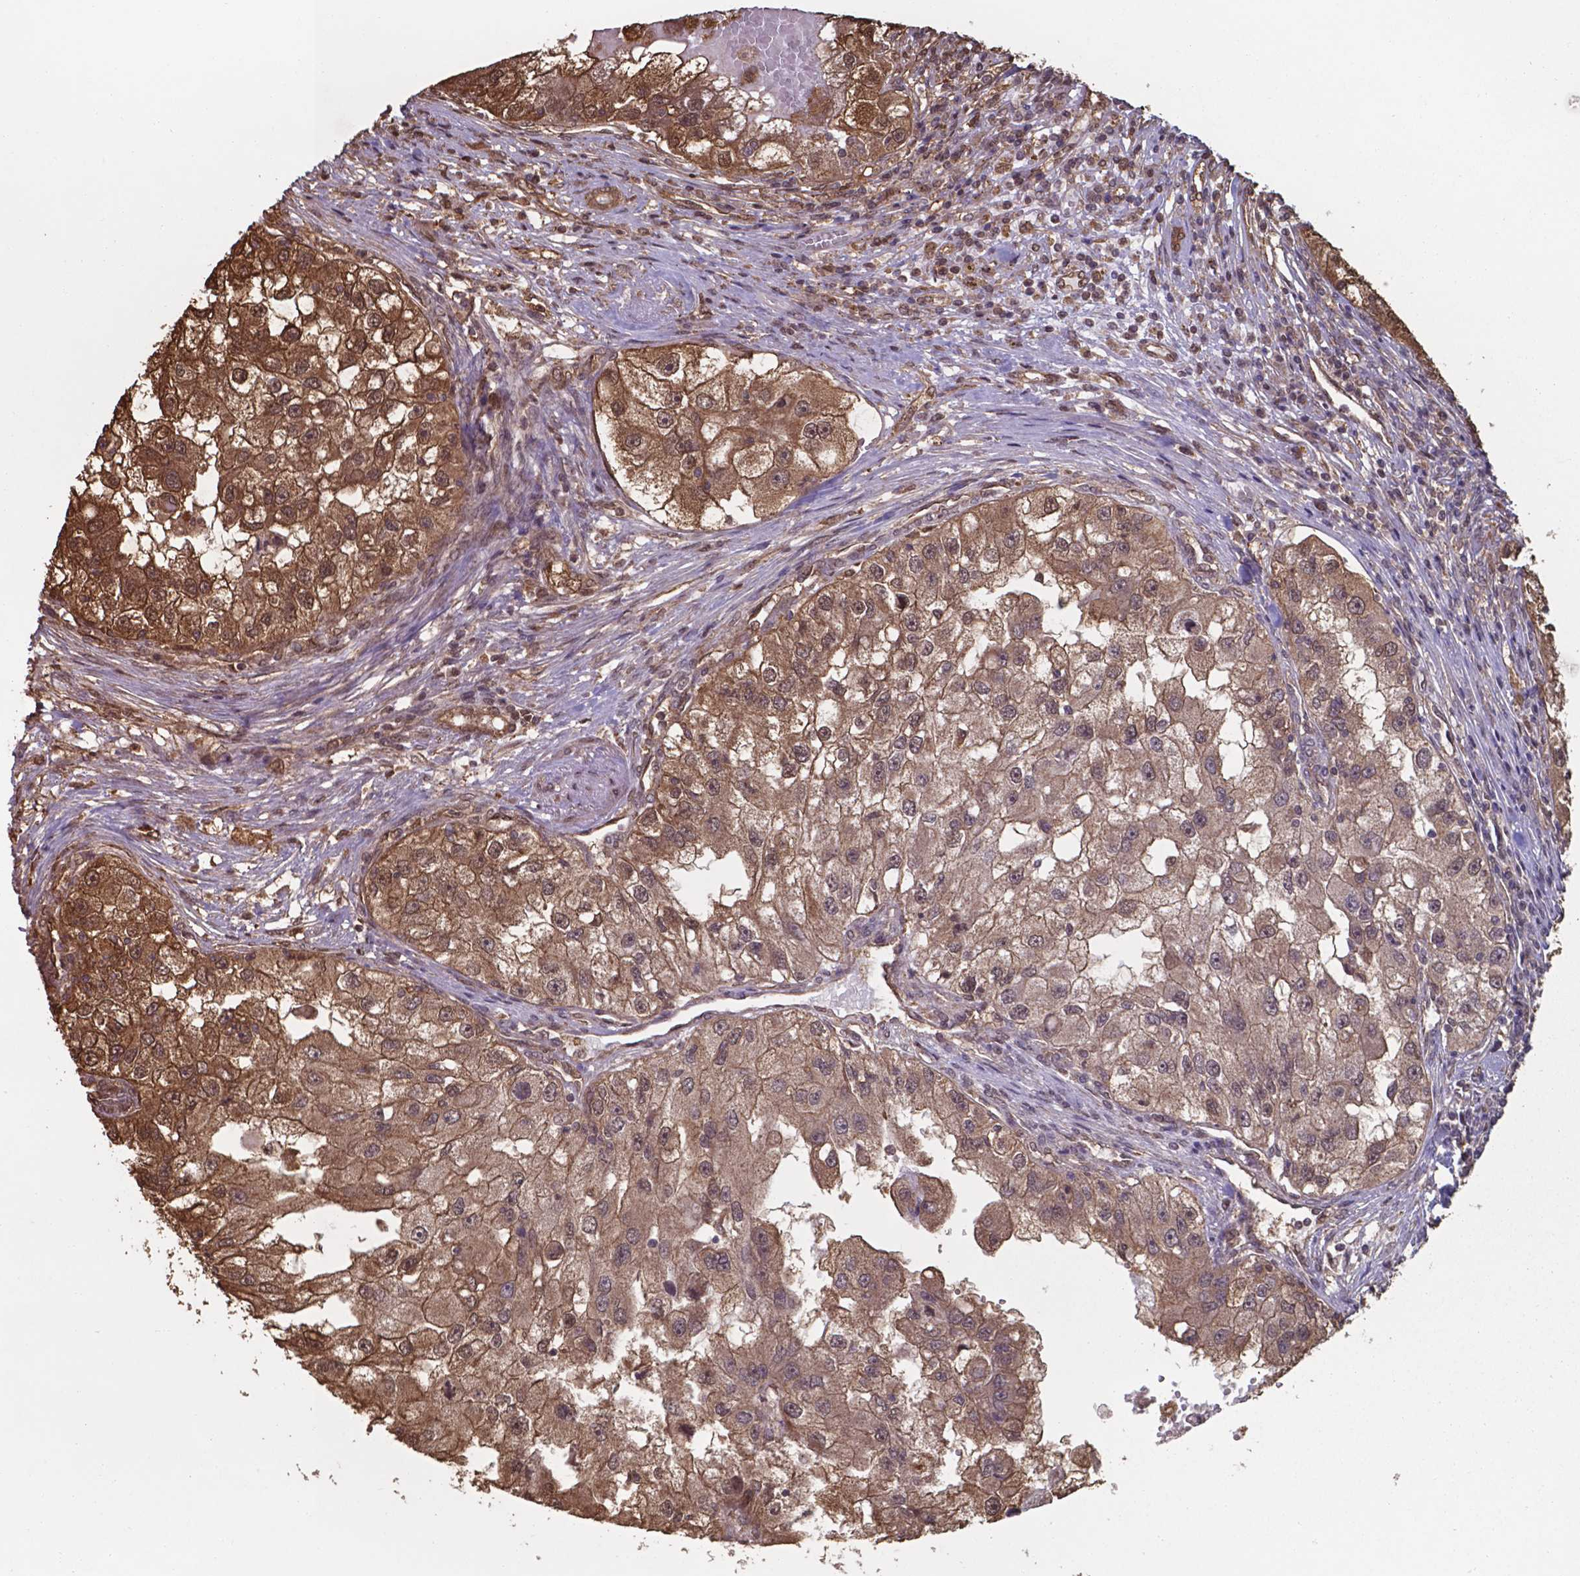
{"staining": {"intensity": "moderate", "quantity": ">75%", "location": "cytoplasmic/membranous,nuclear"}, "tissue": "renal cancer", "cell_type": "Tumor cells", "image_type": "cancer", "snomed": [{"axis": "morphology", "description": "Adenocarcinoma, NOS"}, {"axis": "topography", "description": "Kidney"}], "caption": "A high-resolution photomicrograph shows IHC staining of renal cancer (adenocarcinoma), which exhibits moderate cytoplasmic/membranous and nuclear staining in about >75% of tumor cells.", "gene": "CHP2", "patient": {"sex": "male", "age": 63}}